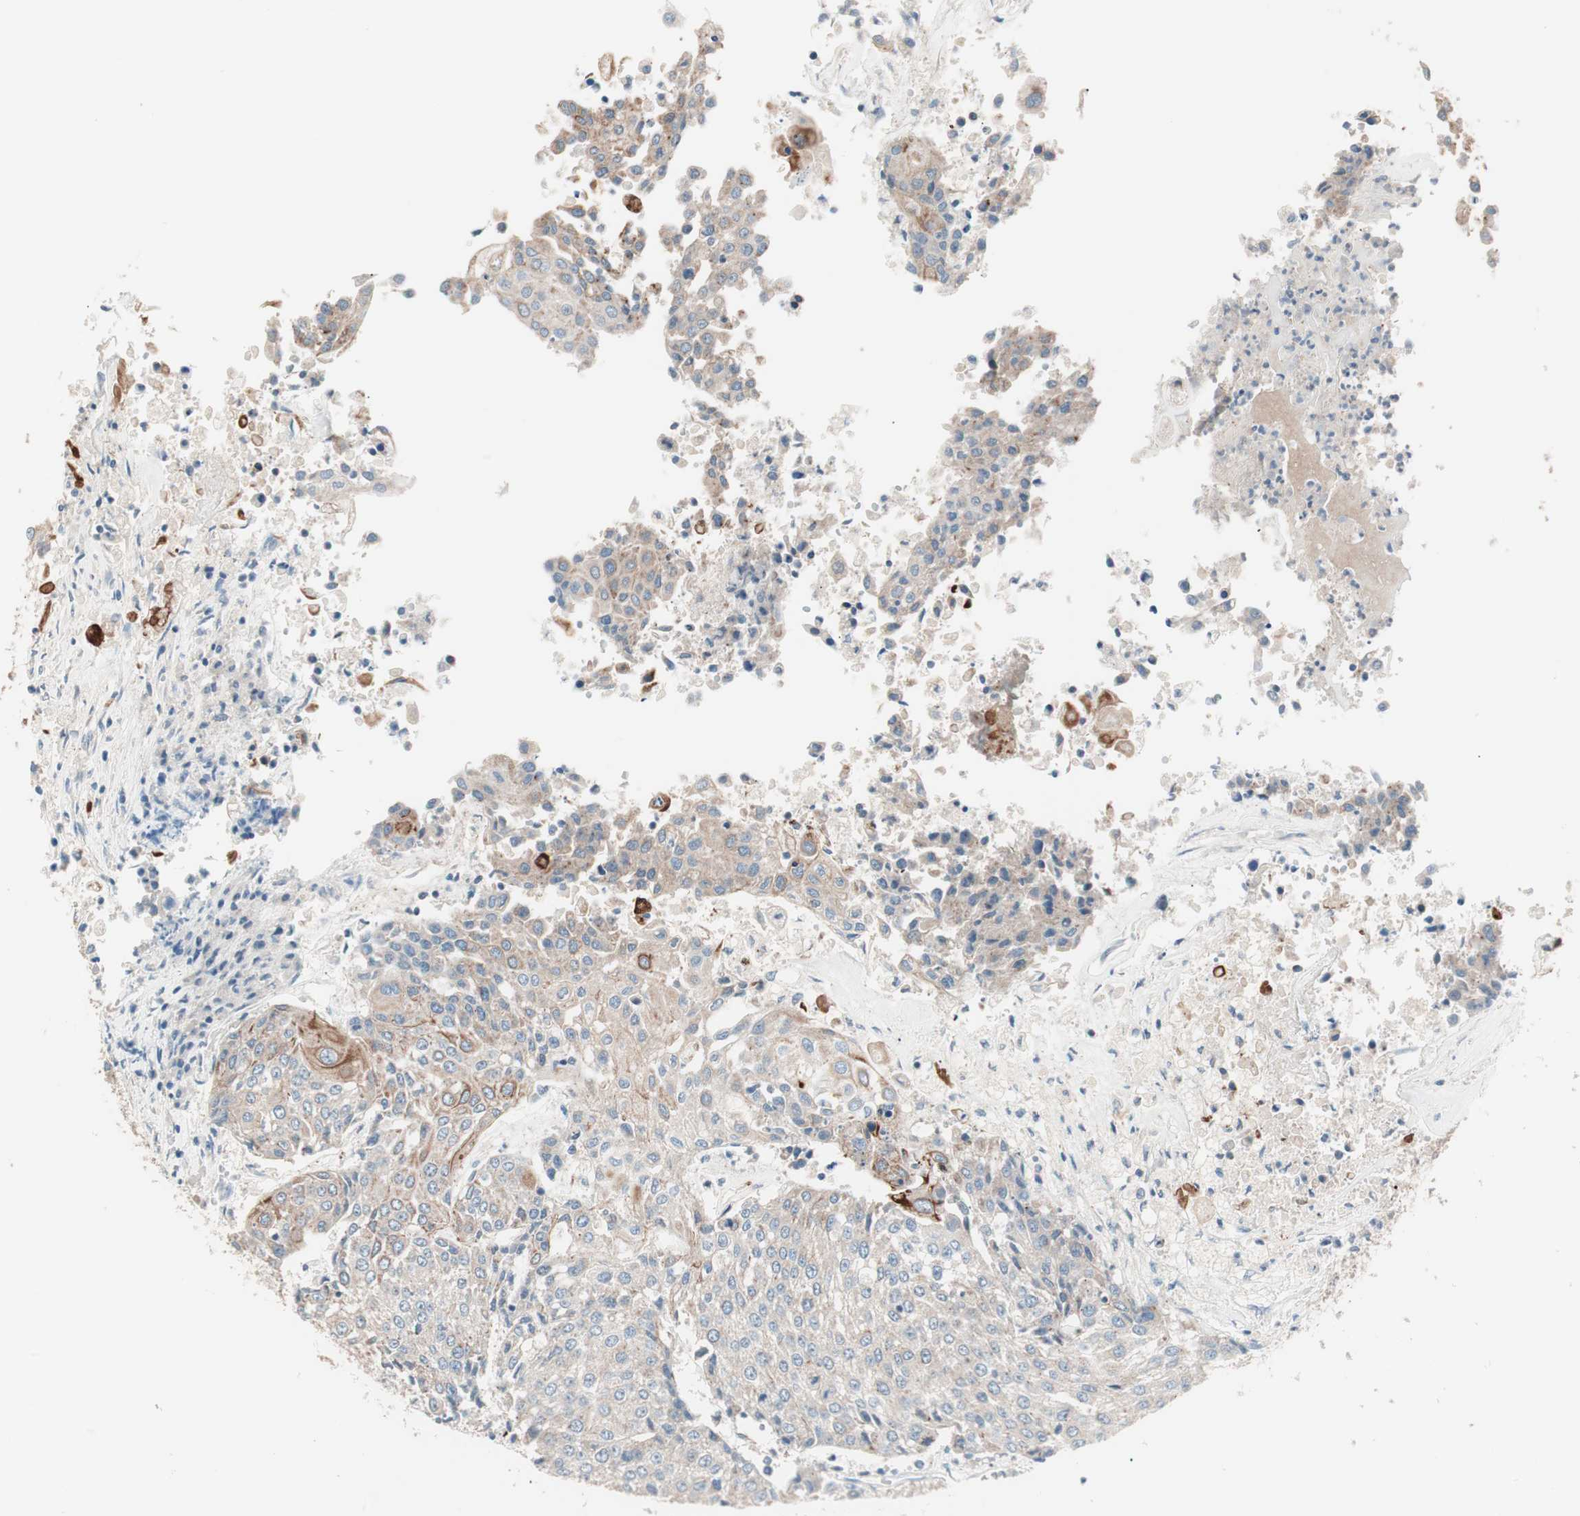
{"staining": {"intensity": "strong", "quantity": "<25%", "location": "cytoplasmic/membranous"}, "tissue": "urothelial cancer", "cell_type": "Tumor cells", "image_type": "cancer", "snomed": [{"axis": "morphology", "description": "Urothelial carcinoma, High grade"}, {"axis": "topography", "description": "Urinary bladder"}], "caption": "High-magnification brightfield microscopy of urothelial cancer stained with DAB (brown) and counterstained with hematoxylin (blue). tumor cells exhibit strong cytoplasmic/membranous positivity is appreciated in about<25% of cells.", "gene": "RAD54B", "patient": {"sex": "female", "age": 85}}